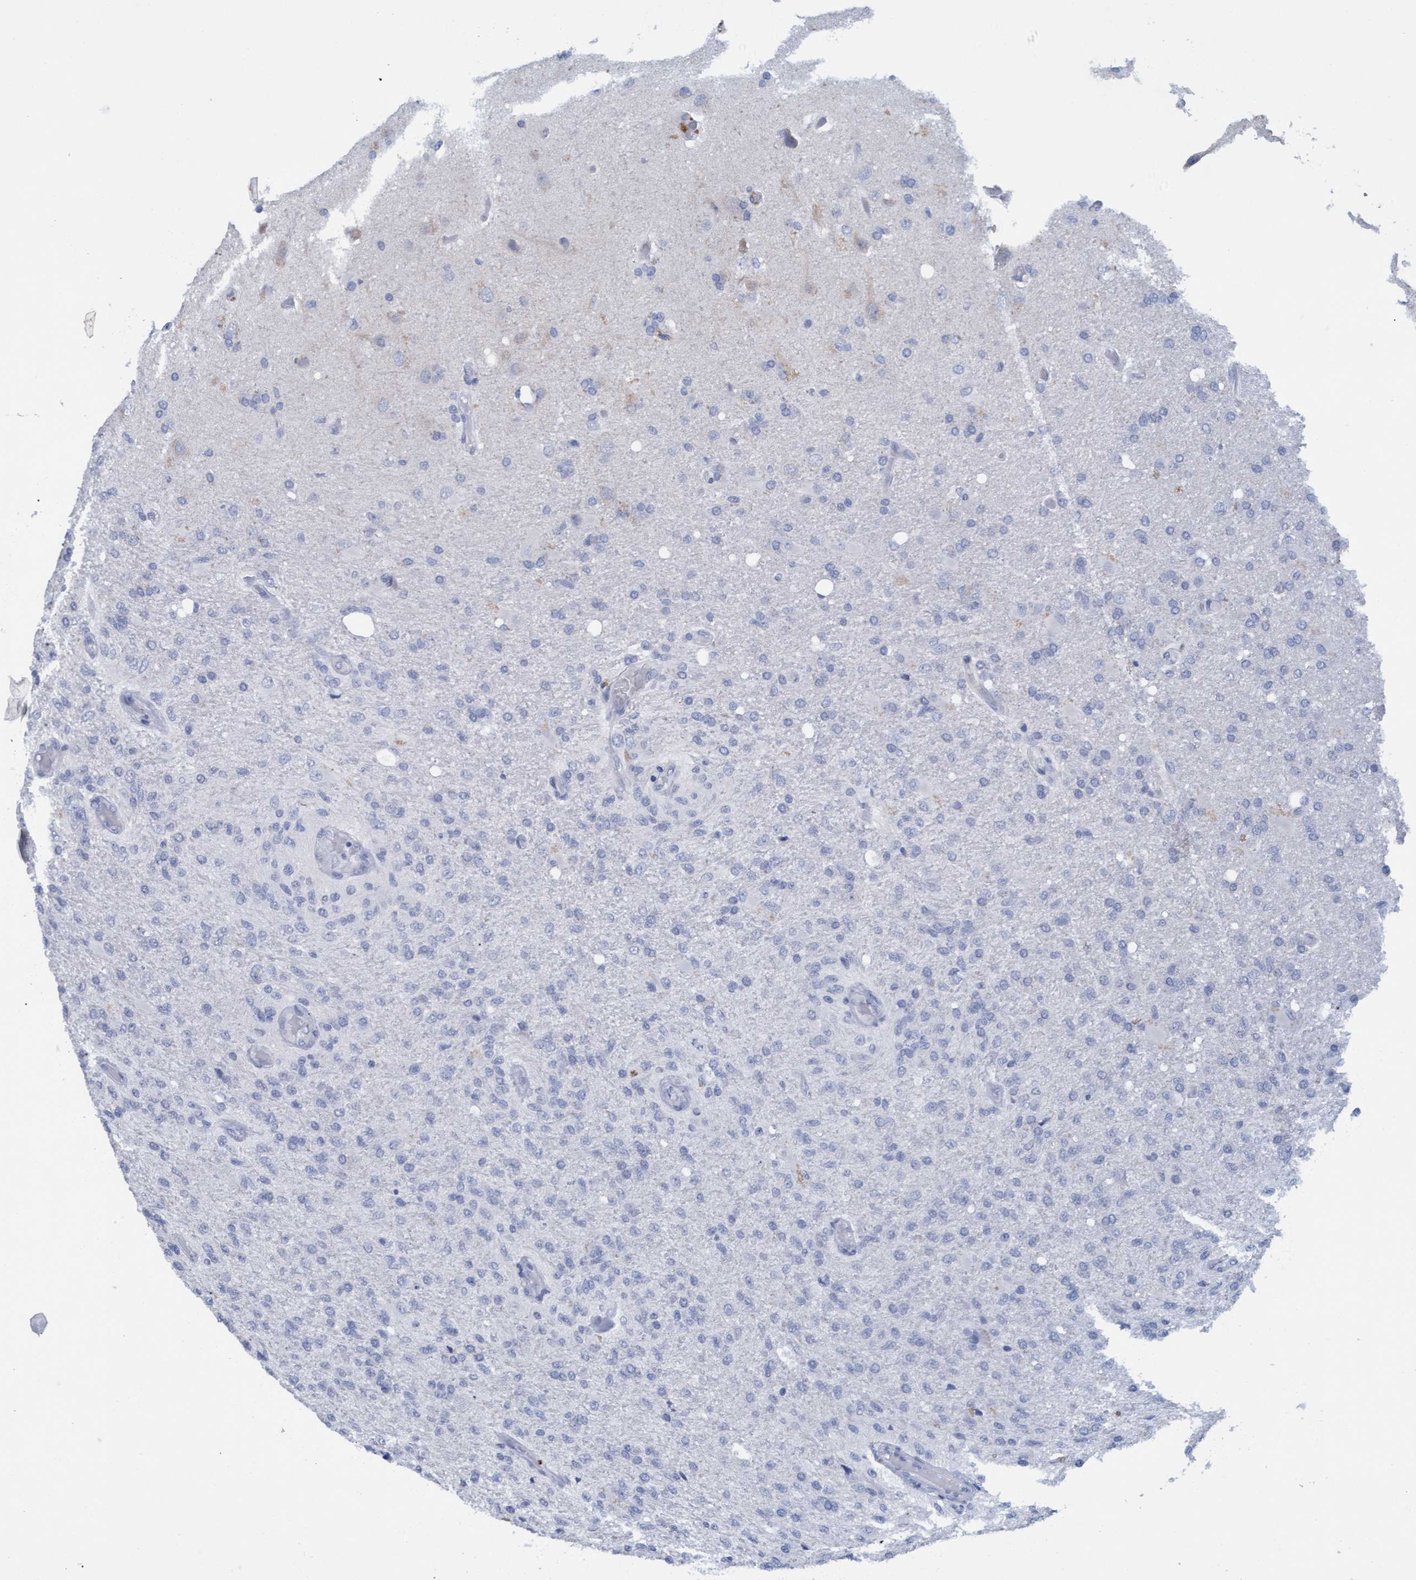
{"staining": {"intensity": "negative", "quantity": "none", "location": "none"}, "tissue": "glioma", "cell_type": "Tumor cells", "image_type": "cancer", "snomed": [{"axis": "morphology", "description": "Normal tissue, NOS"}, {"axis": "morphology", "description": "Glioma, malignant, High grade"}, {"axis": "topography", "description": "Cerebral cortex"}], "caption": "The immunohistochemistry image has no significant positivity in tumor cells of glioma tissue.", "gene": "SSTR3", "patient": {"sex": "male", "age": 77}}